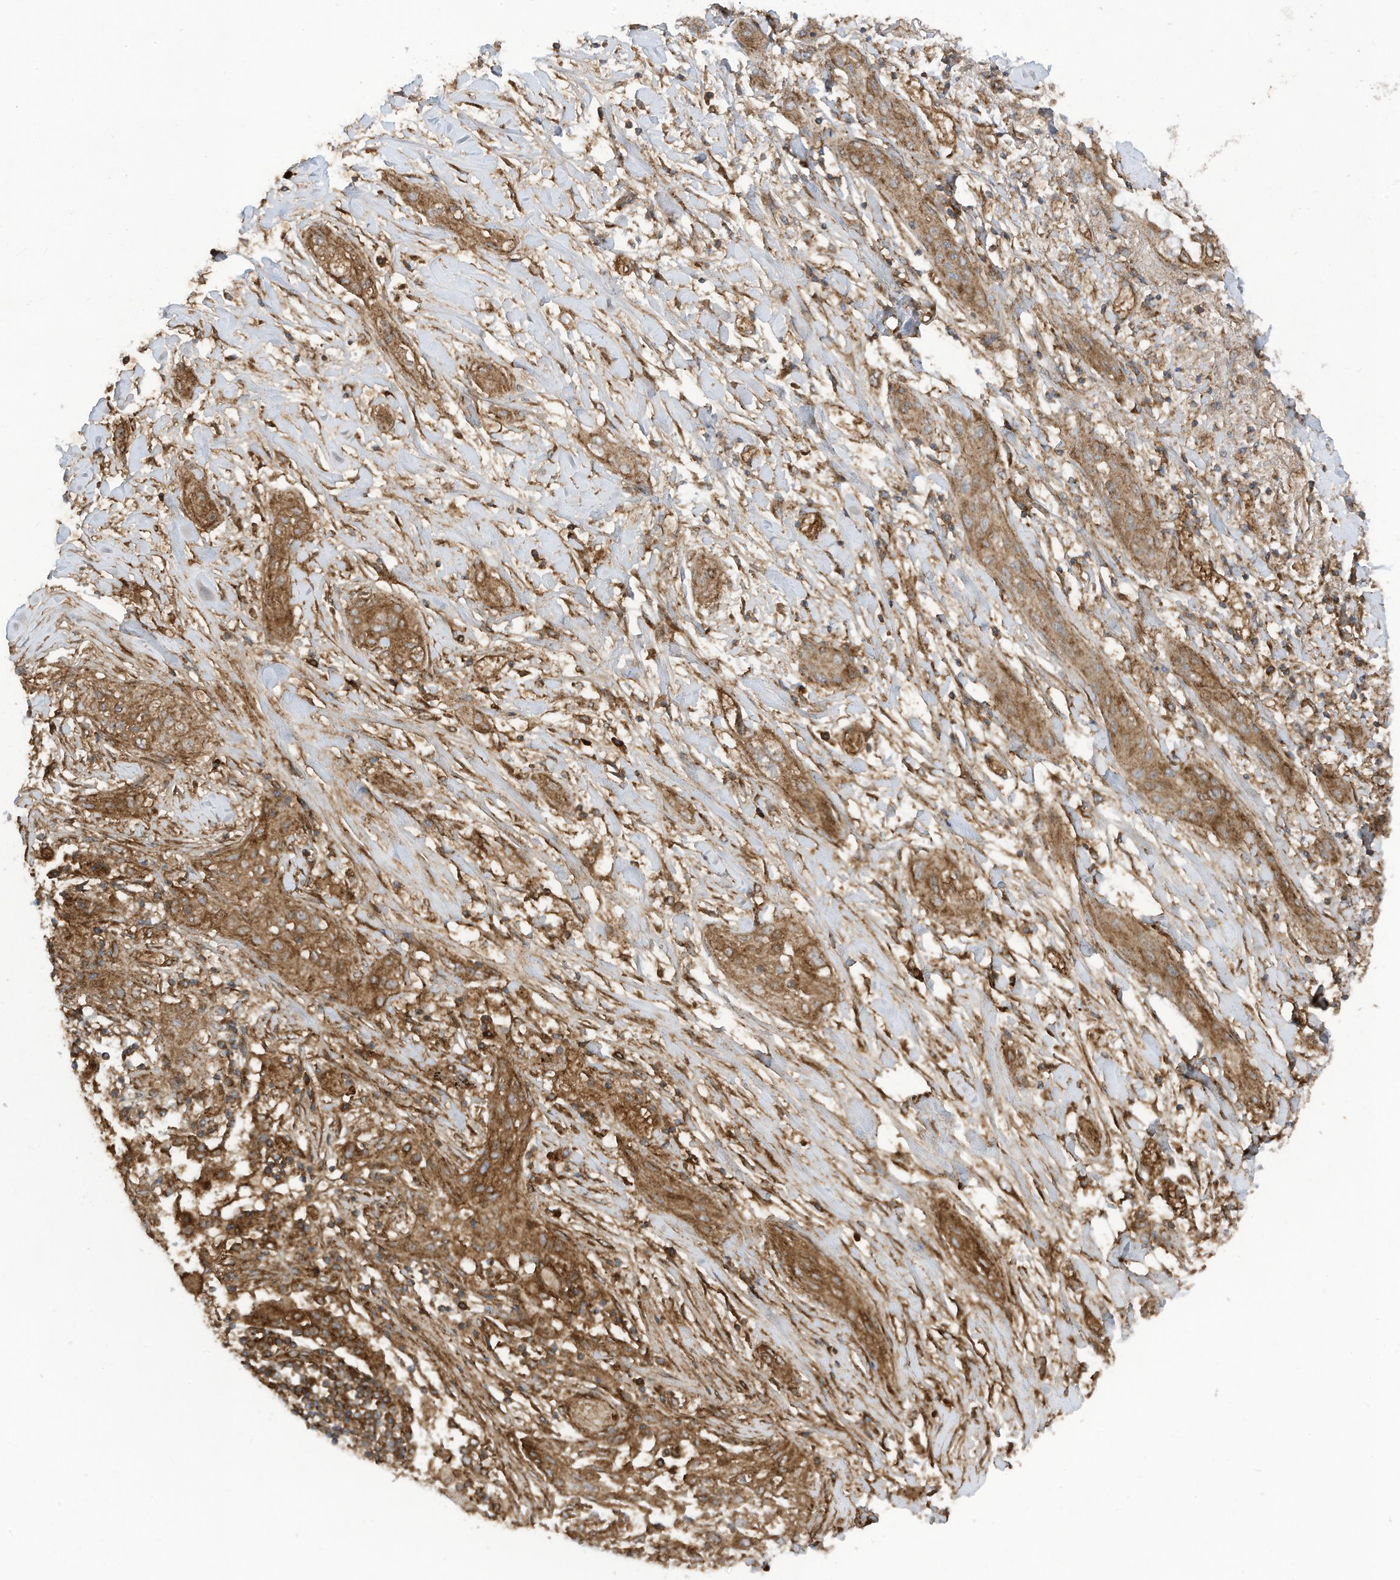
{"staining": {"intensity": "moderate", "quantity": ">75%", "location": "cytoplasmic/membranous"}, "tissue": "lung cancer", "cell_type": "Tumor cells", "image_type": "cancer", "snomed": [{"axis": "morphology", "description": "Squamous cell carcinoma, NOS"}, {"axis": "topography", "description": "Lung"}], "caption": "A brown stain labels moderate cytoplasmic/membranous expression of a protein in human squamous cell carcinoma (lung) tumor cells.", "gene": "REPS1", "patient": {"sex": "female", "age": 47}}